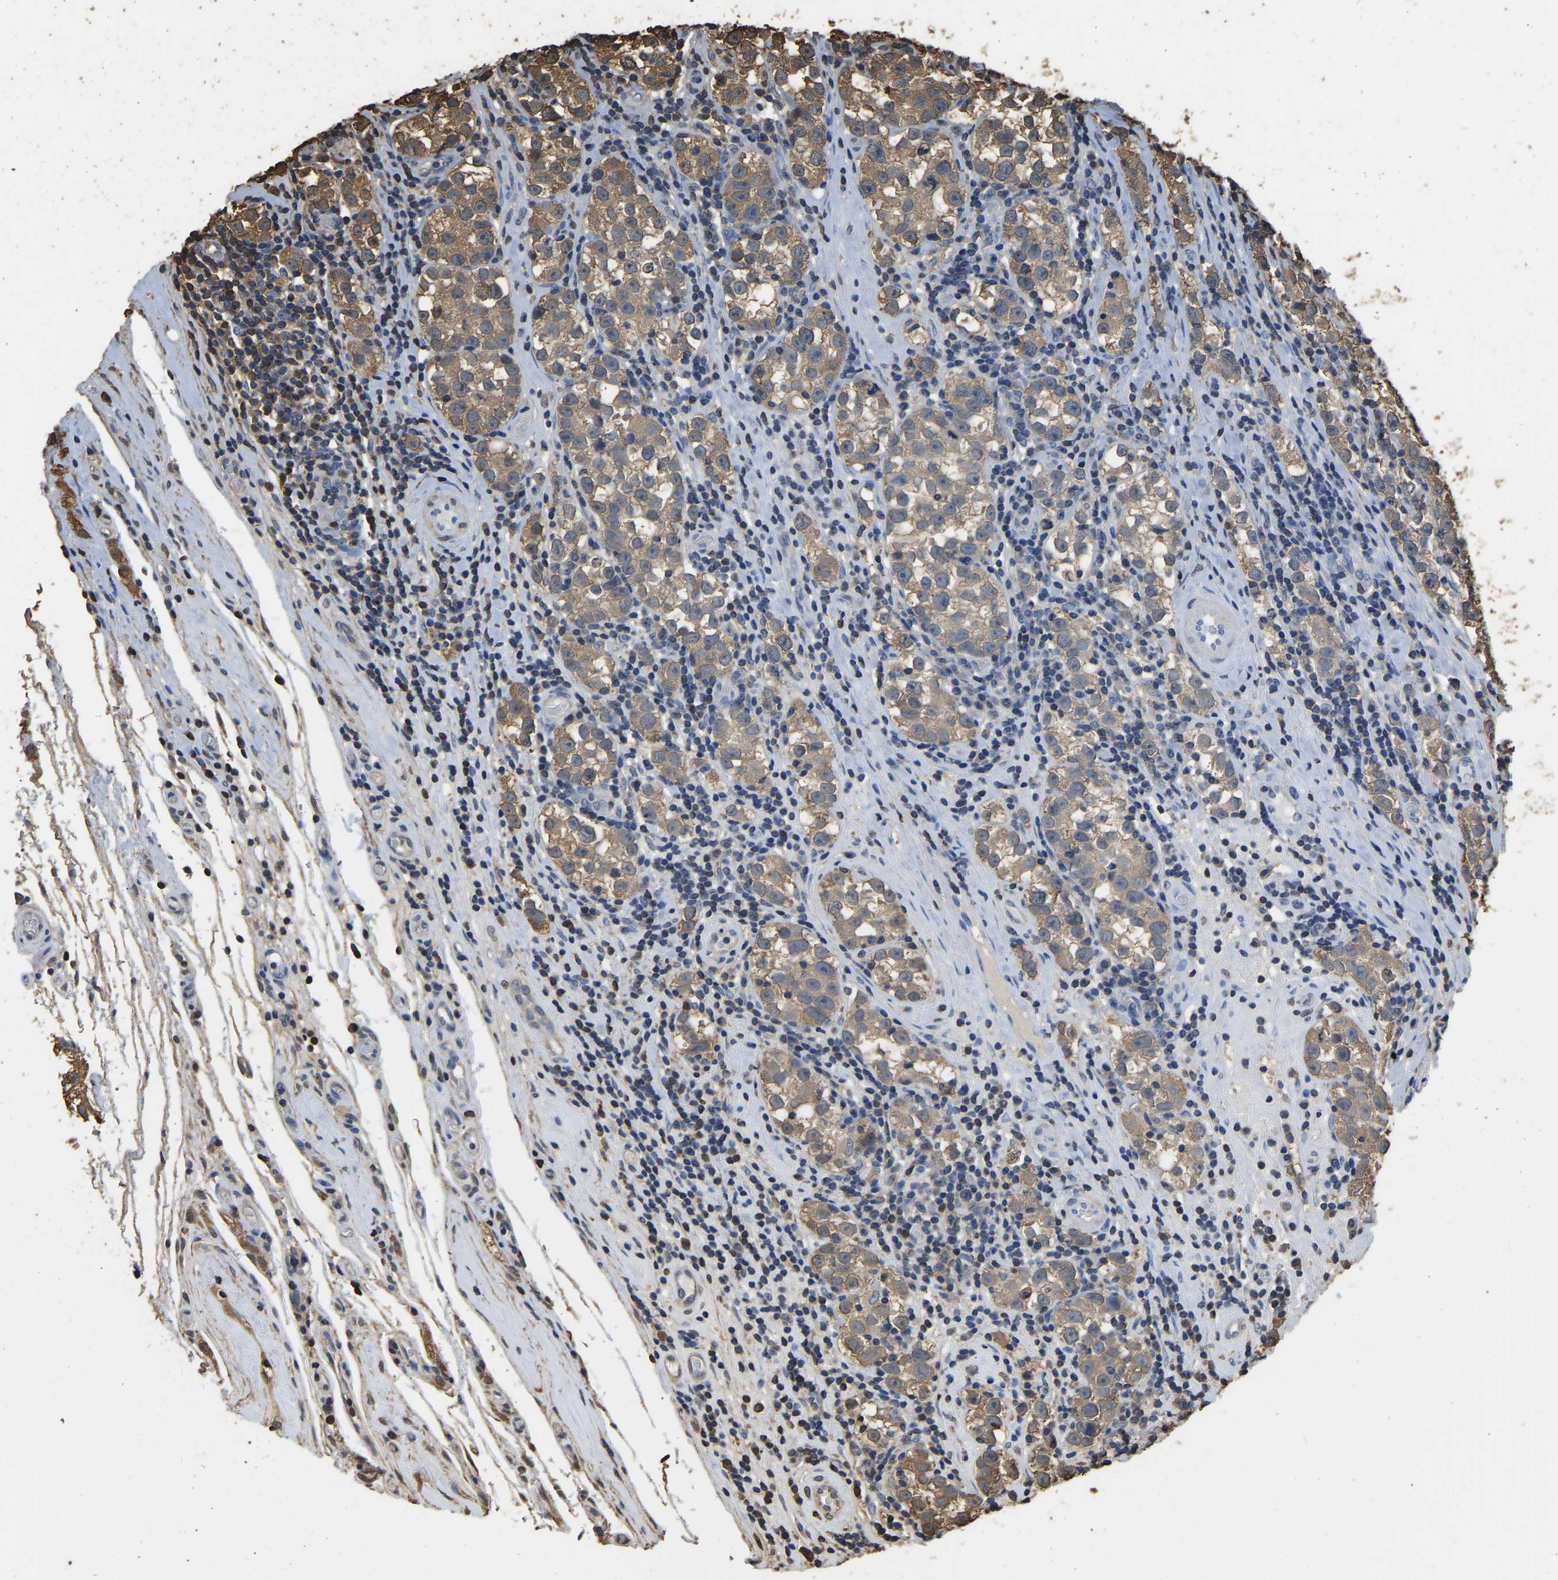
{"staining": {"intensity": "moderate", "quantity": ">75%", "location": "cytoplasmic/membranous"}, "tissue": "testis cancer", "cell_type": "Tumor cells", "image_type": "cancer", "snomed": [{"axis": "morphology", "description": "Normal tissue, NOS"}, {"axis": "morphology", "description": "Seminoma, NOS"}, {"axis": "topography", "description": "Testis"}], "caption": "Immunohistochemistry micrograph of testis seminoma stained for a protein (brown), which exhibits medium levels of moderate cytoplasmic/membranous staining in approximately >75% of tumor cells.", "gene": "LDHB", "patient": {"sex": "male", "age": 43}}